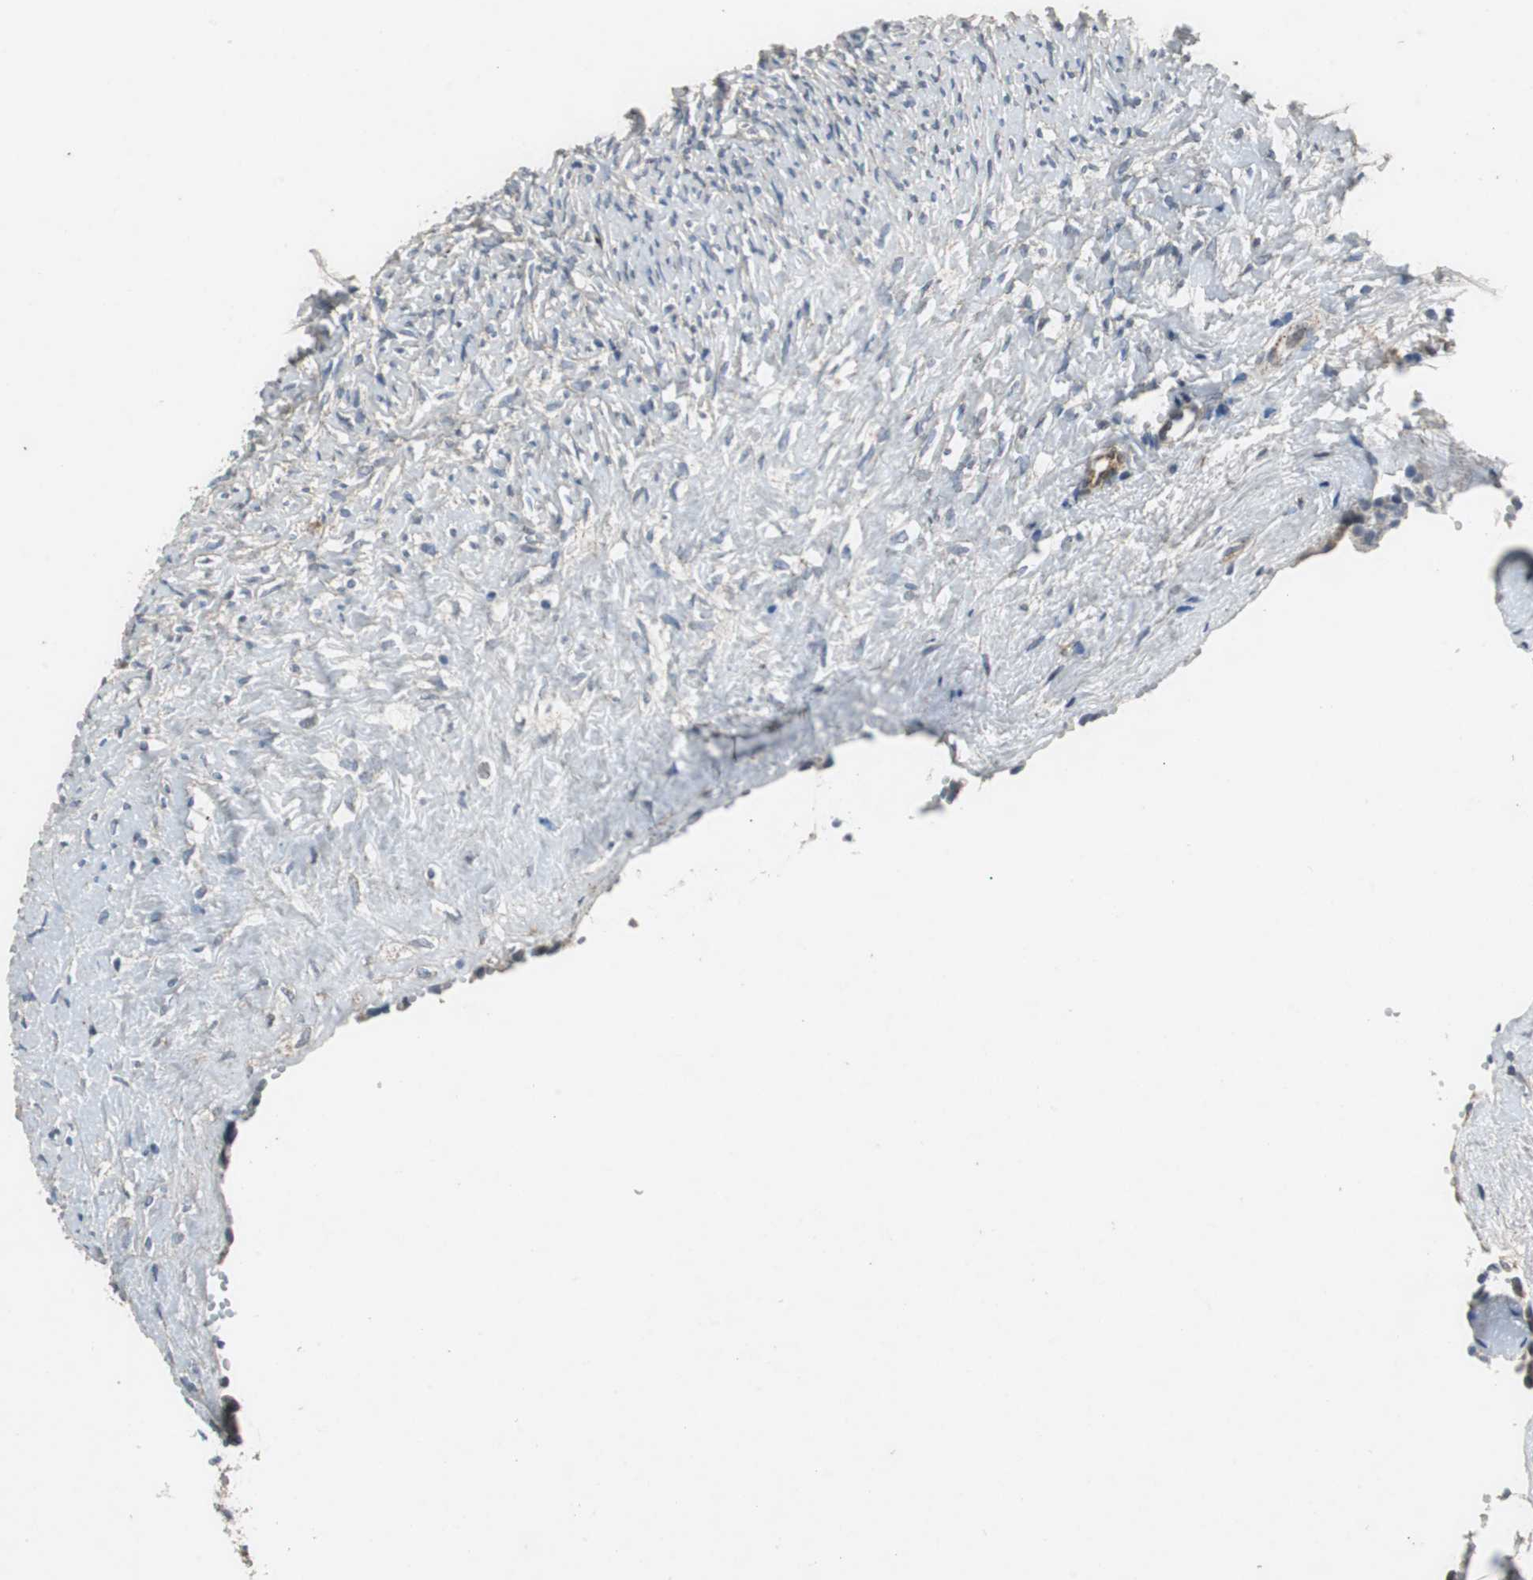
{"staining": {"intensity": "moderate", "quantity": ">75%", "location": "cytoplasmic/membranous"}, "tissue": "ovary", "cell_type": "Follicle cells", "image_type": "normal", "snomed": [{"axis": "morphology", "description": "Normal tissue, NOS"}, {"axis": "topography", "description": "Ovary"}], "caption": "Ovary stained for a protein (brown) demonstrates moderate cytoplasmic/membranous positive staining in about >75% of follicle cells.", "gene": "ISCU", "patient": {"sex": "female", "age": 35}}